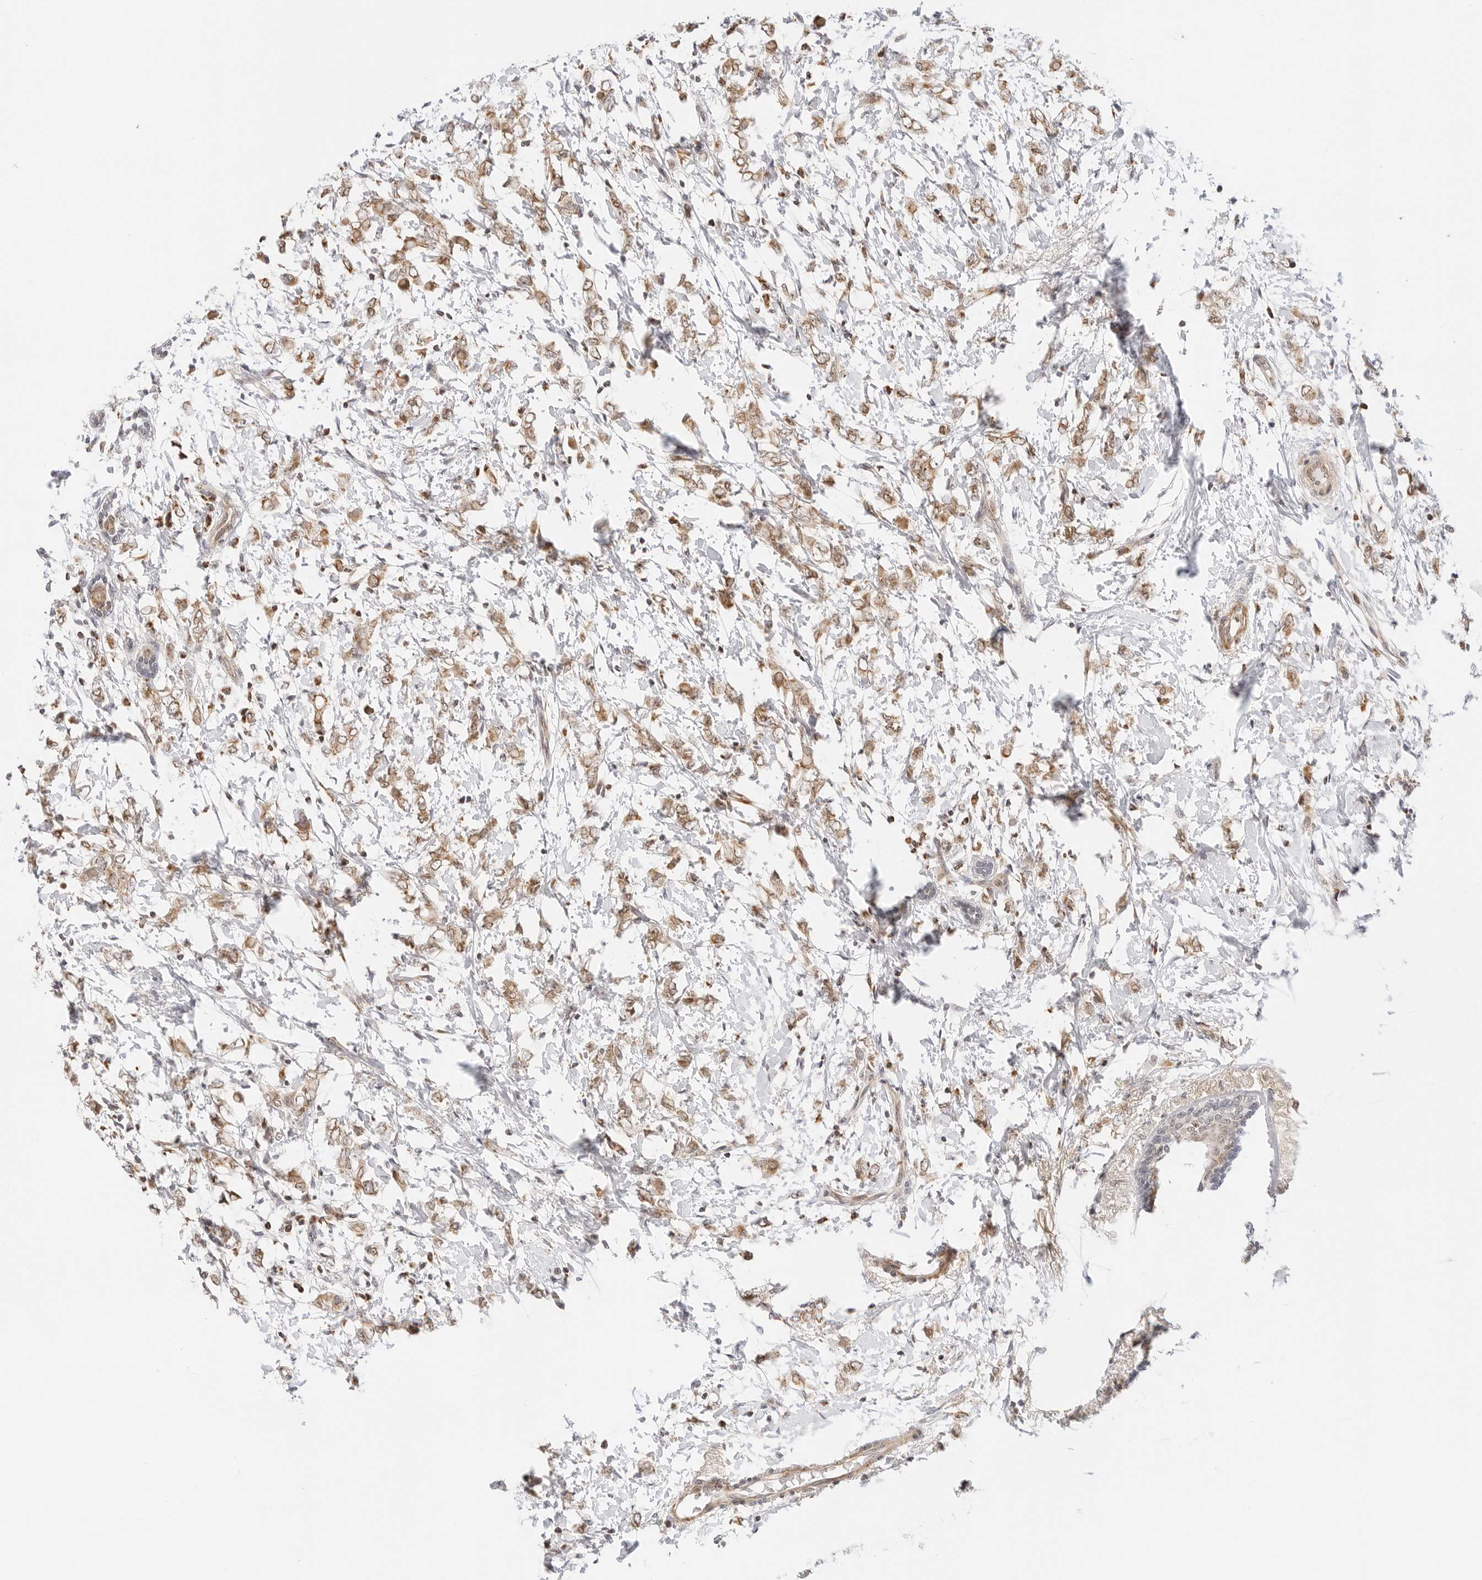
{"staining": {"intensity": "moderate", "quantity": ">75%", "location": "cytoplasmic/membranous,nuclear"}, "tissue": "breast cancer", "cell_type": "Tumor cells", "image_type": "cancer", "snomed": [{"axis": "morphology", "description": "Normal tissue, NOS"}, {"axis": "morphology", "description": "Lobular carcinoma"}, {"axis": "topography", "description": "Breast"}], "caption": "Immunohistochemical staining of breast cancer (lobular carcinoma) displays medium levels of moderate cytoplasmic/membranous and nuclear positivity in approximately >75% of tumor cells.", "gene": "GORAB", "patient": {"sex": "female", "age": 47}}